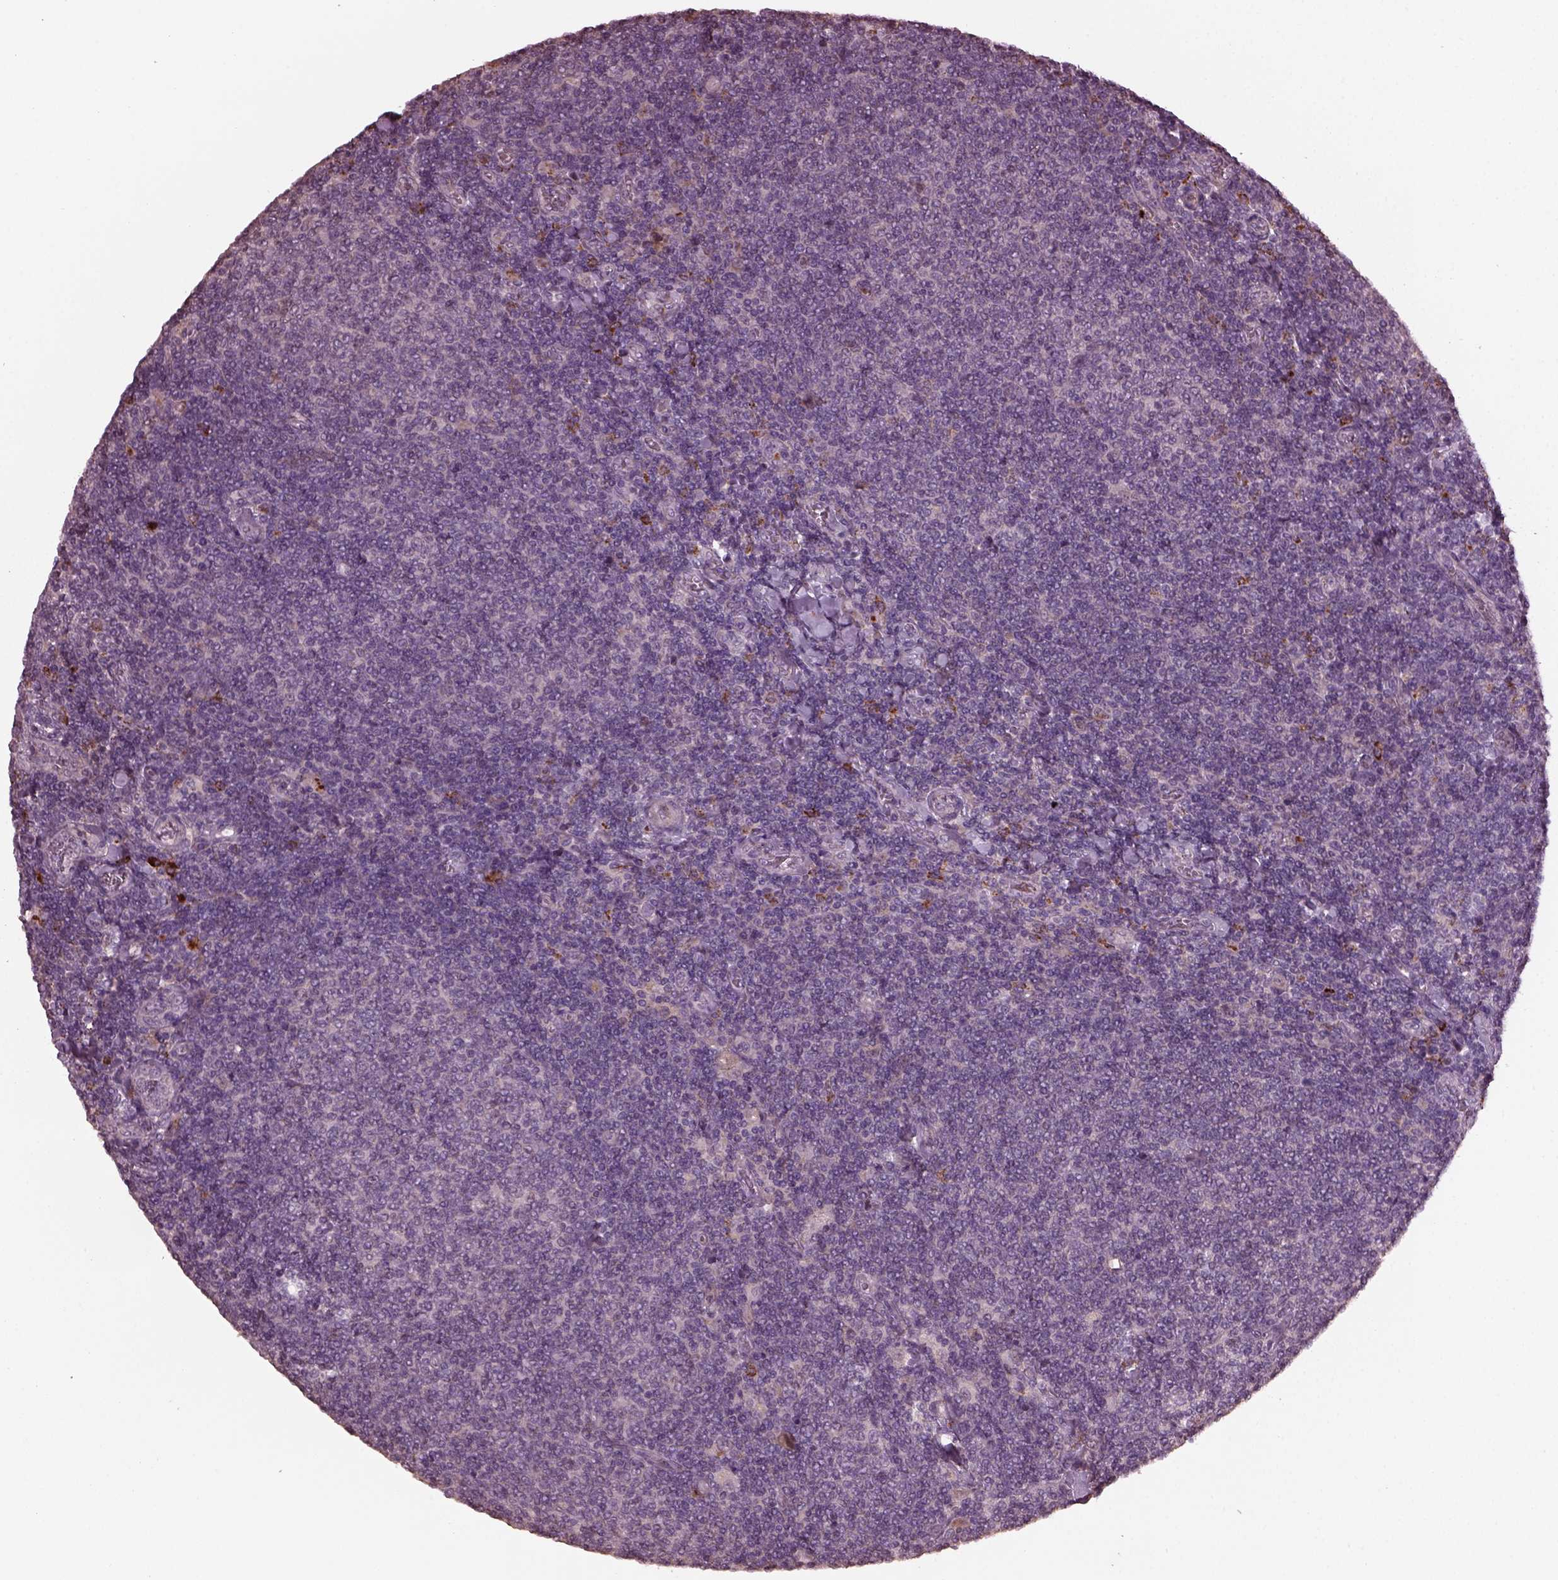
{"staining": {"intensity": "negative", "quantity": "none", "location": "none"}, "tissue": "lymphoma", "cell_type": "Tumor cells", "image_type": "cancer", "snomed": [{"axis": "morphology", "description": "Malignant lymphoma, non-Hodgkin's type, Low grade"}, {"axis": "topography", "description": "Lymph node"}], "caption": "Immunohistochemical staining of human lymphoma displays no significant expression in tumor cells.", "gene": "RUFY3", "patient": {"sex": "male", "age": 52}}